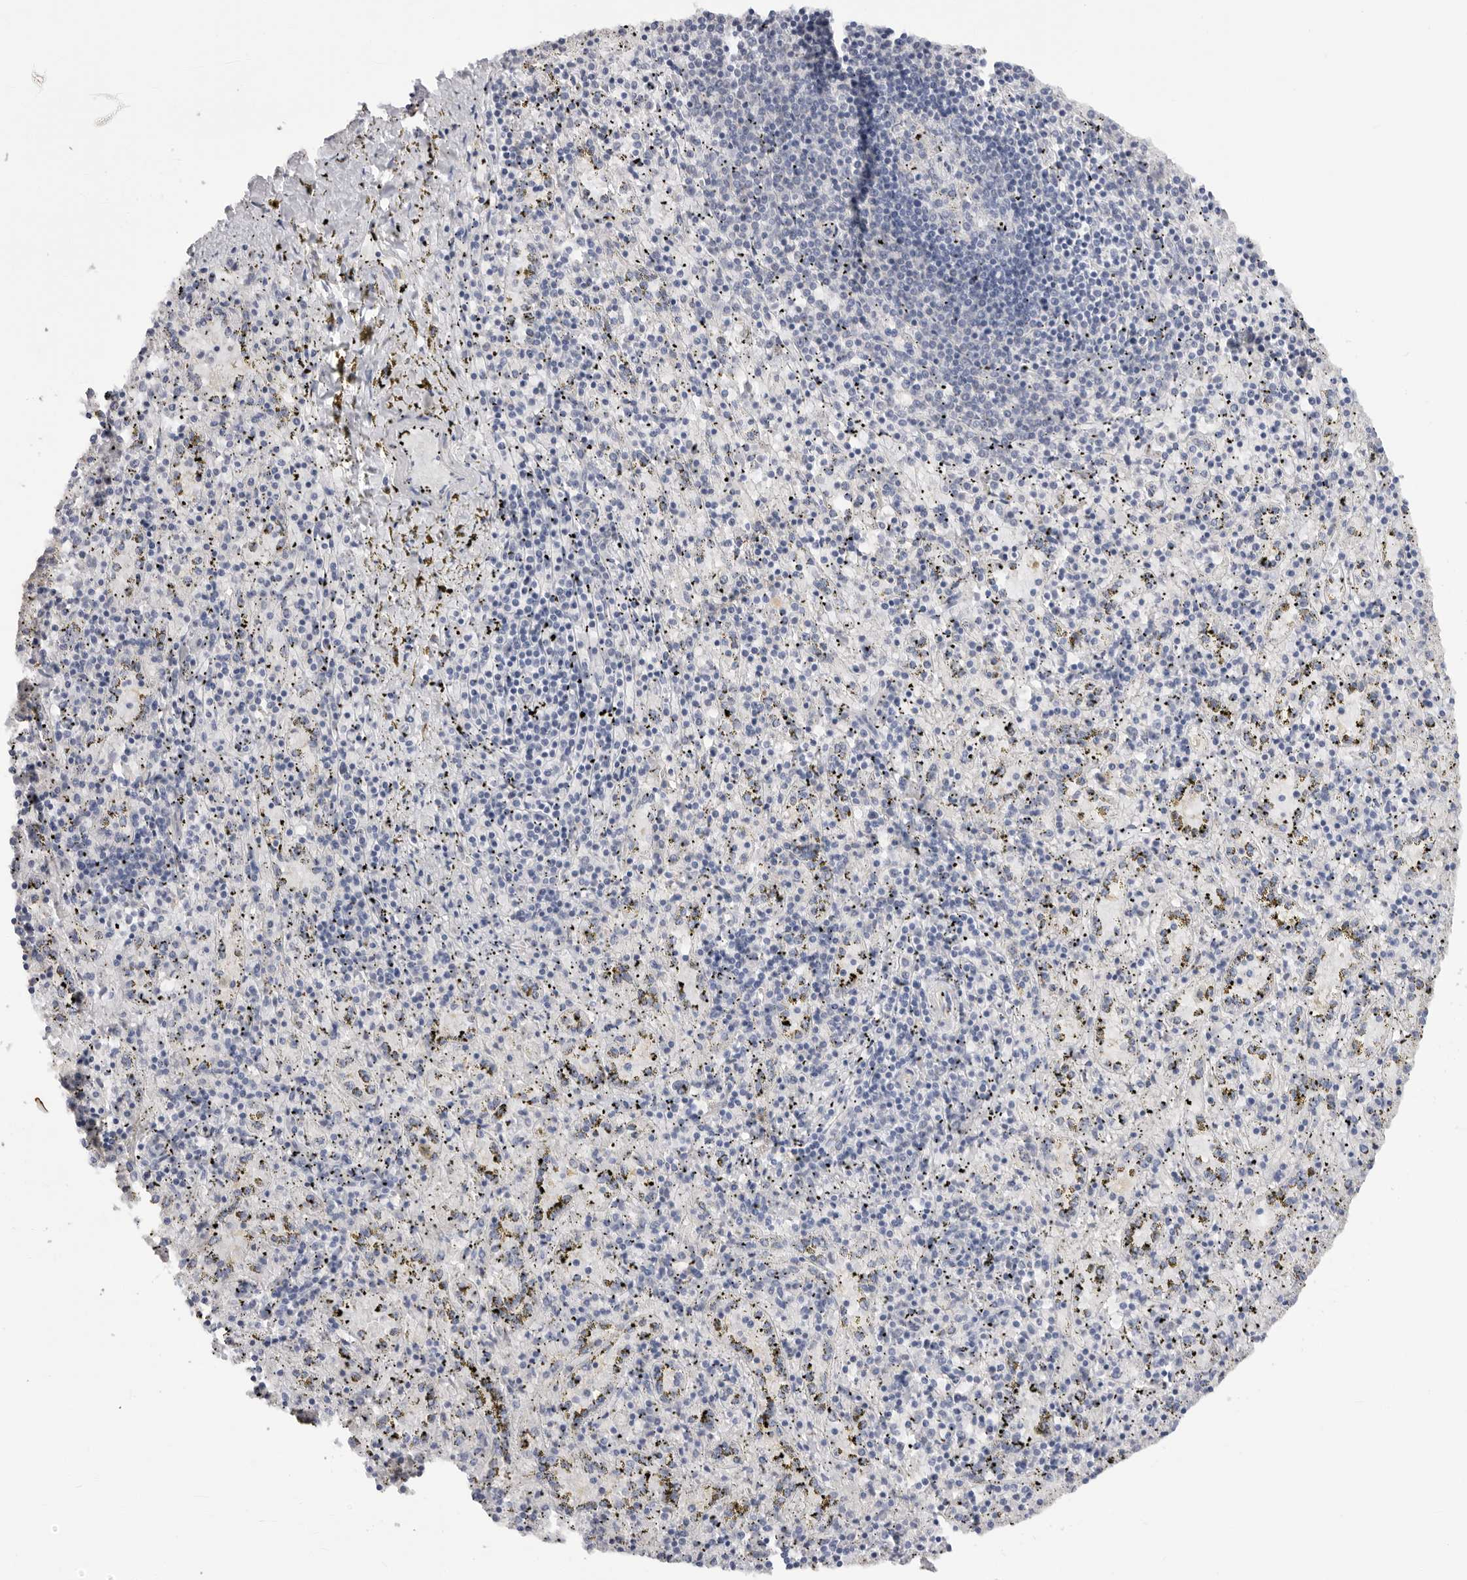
{"staining": {"intensity": "negative", "quantity": "none", "location": "none"}, "tissue": "spleen", "cell_type": "Cells in red pulp", "image_type": "normal", "snomed": [{"axis": "morphology", "description": "Normal tissue, NOS"}, {"axis": "topography", "description": "Spleen"}], "caption": "IHC of normal human spleen exhibits no positivity in cells in red pulp. (DAB (3,3'-diaminobenzidine) immunohistochemistry with hematoxylin counter stain).", "gene": "MTFR1L", "patient": {"sex": "male", "age": 11}}